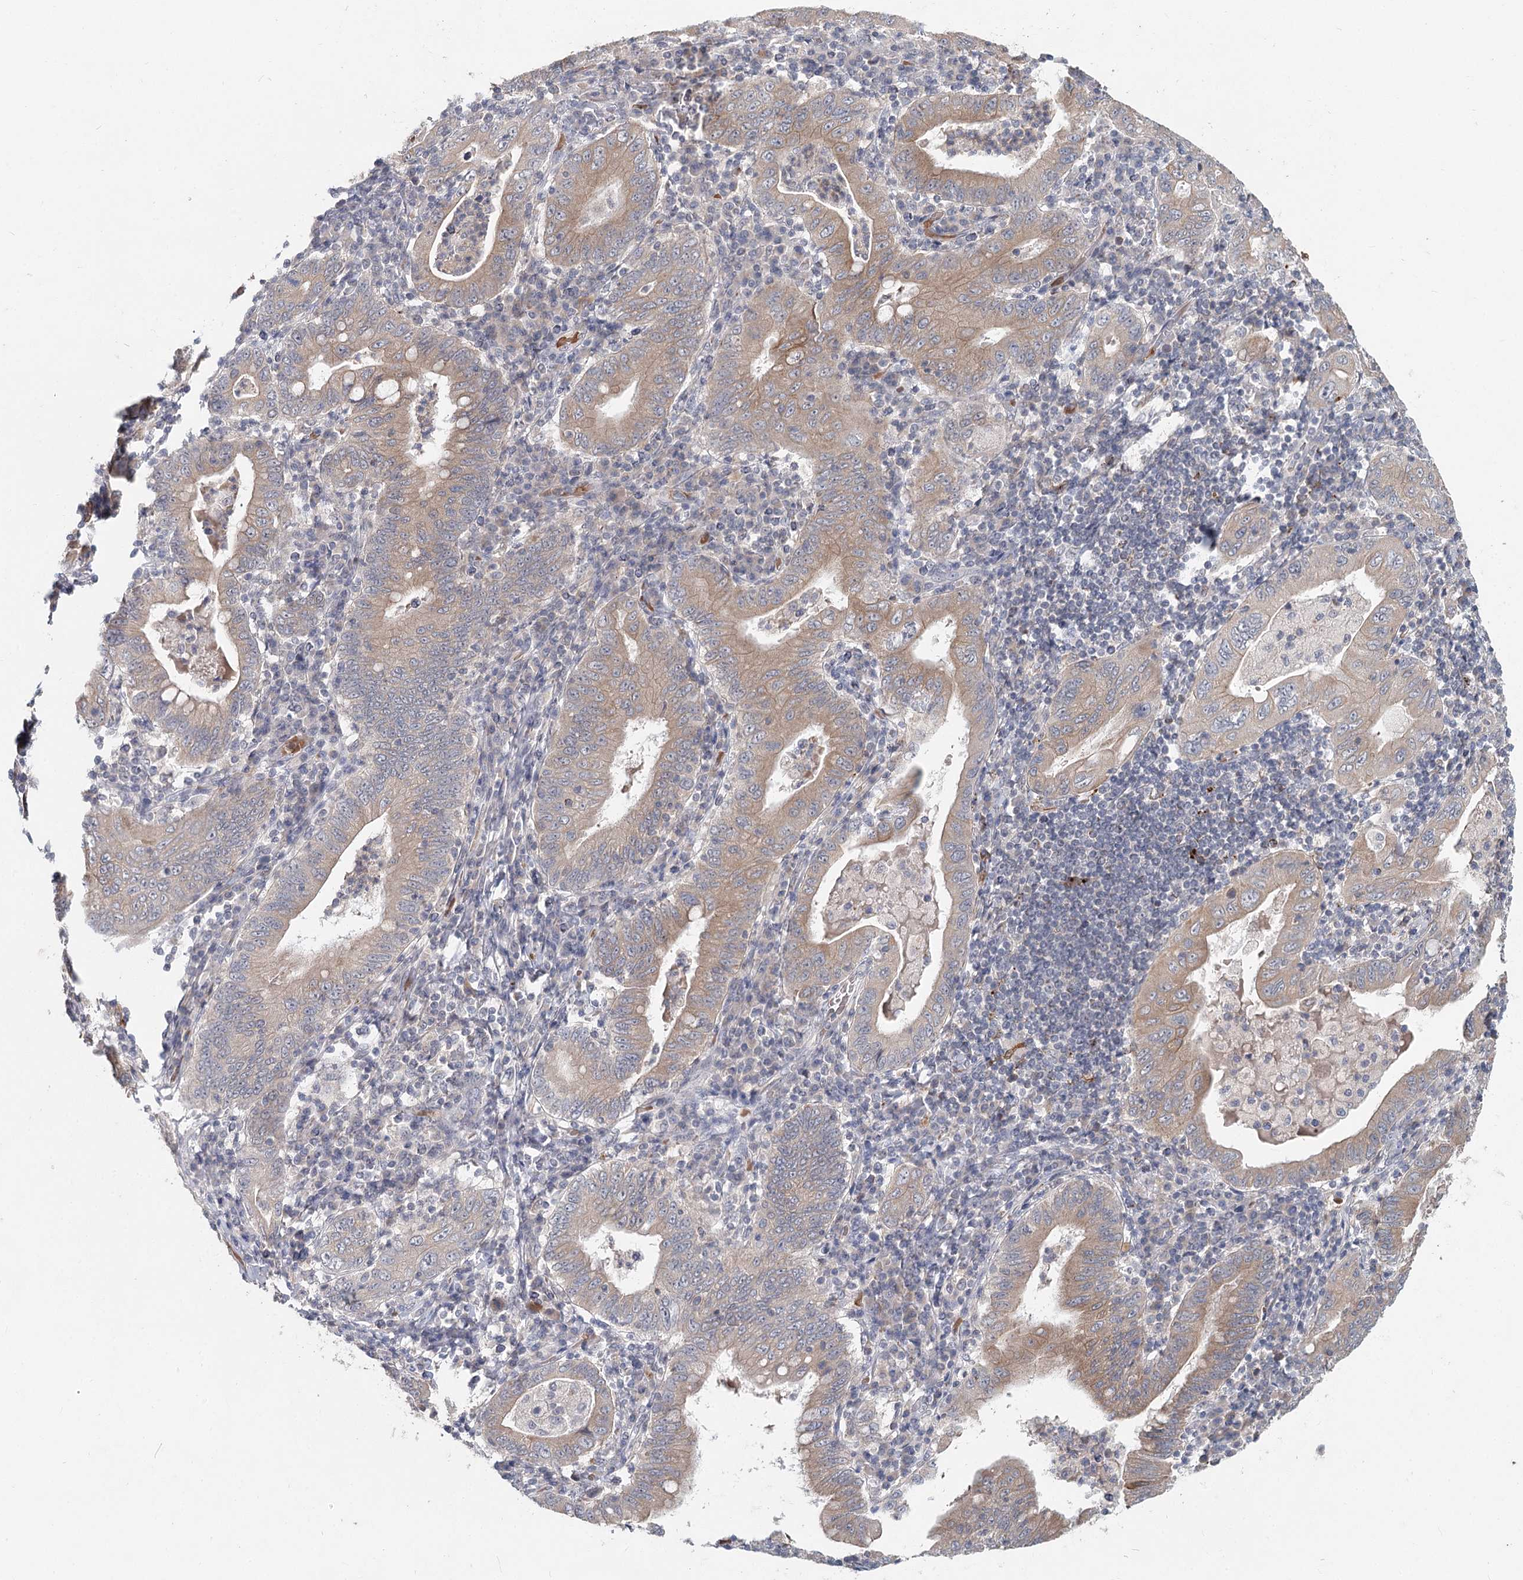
{"staining": {"intensity": "weak", "quantity": ">75%", "location": "cytoplasmic/membranous"}, "tissue": "stomach cancer", "cell_type": "Tumor cells", "image_type": "cancer", "snomed": [{"axis": "morphology", "description": "Normal tissue, NOS"}, {"axis": "morphology", "description": "Adenocarcinoma, NOS"}, {"axis": "topography", "description": "Esophagus"}, {"axis": "topography", "description": "Stomach, upper"}, {"axis": "topography", "description": "Peripheral nerve tissue"}], "caption": "Brown immunohistochemical staining in human adenocarcinoma (stomach) demonstrates weak cytoplasmic/membranous positivity in approximately >75% of tumor cells.", "gene": "FBXO7", "patient": {"sex": "male", "age": 62}}